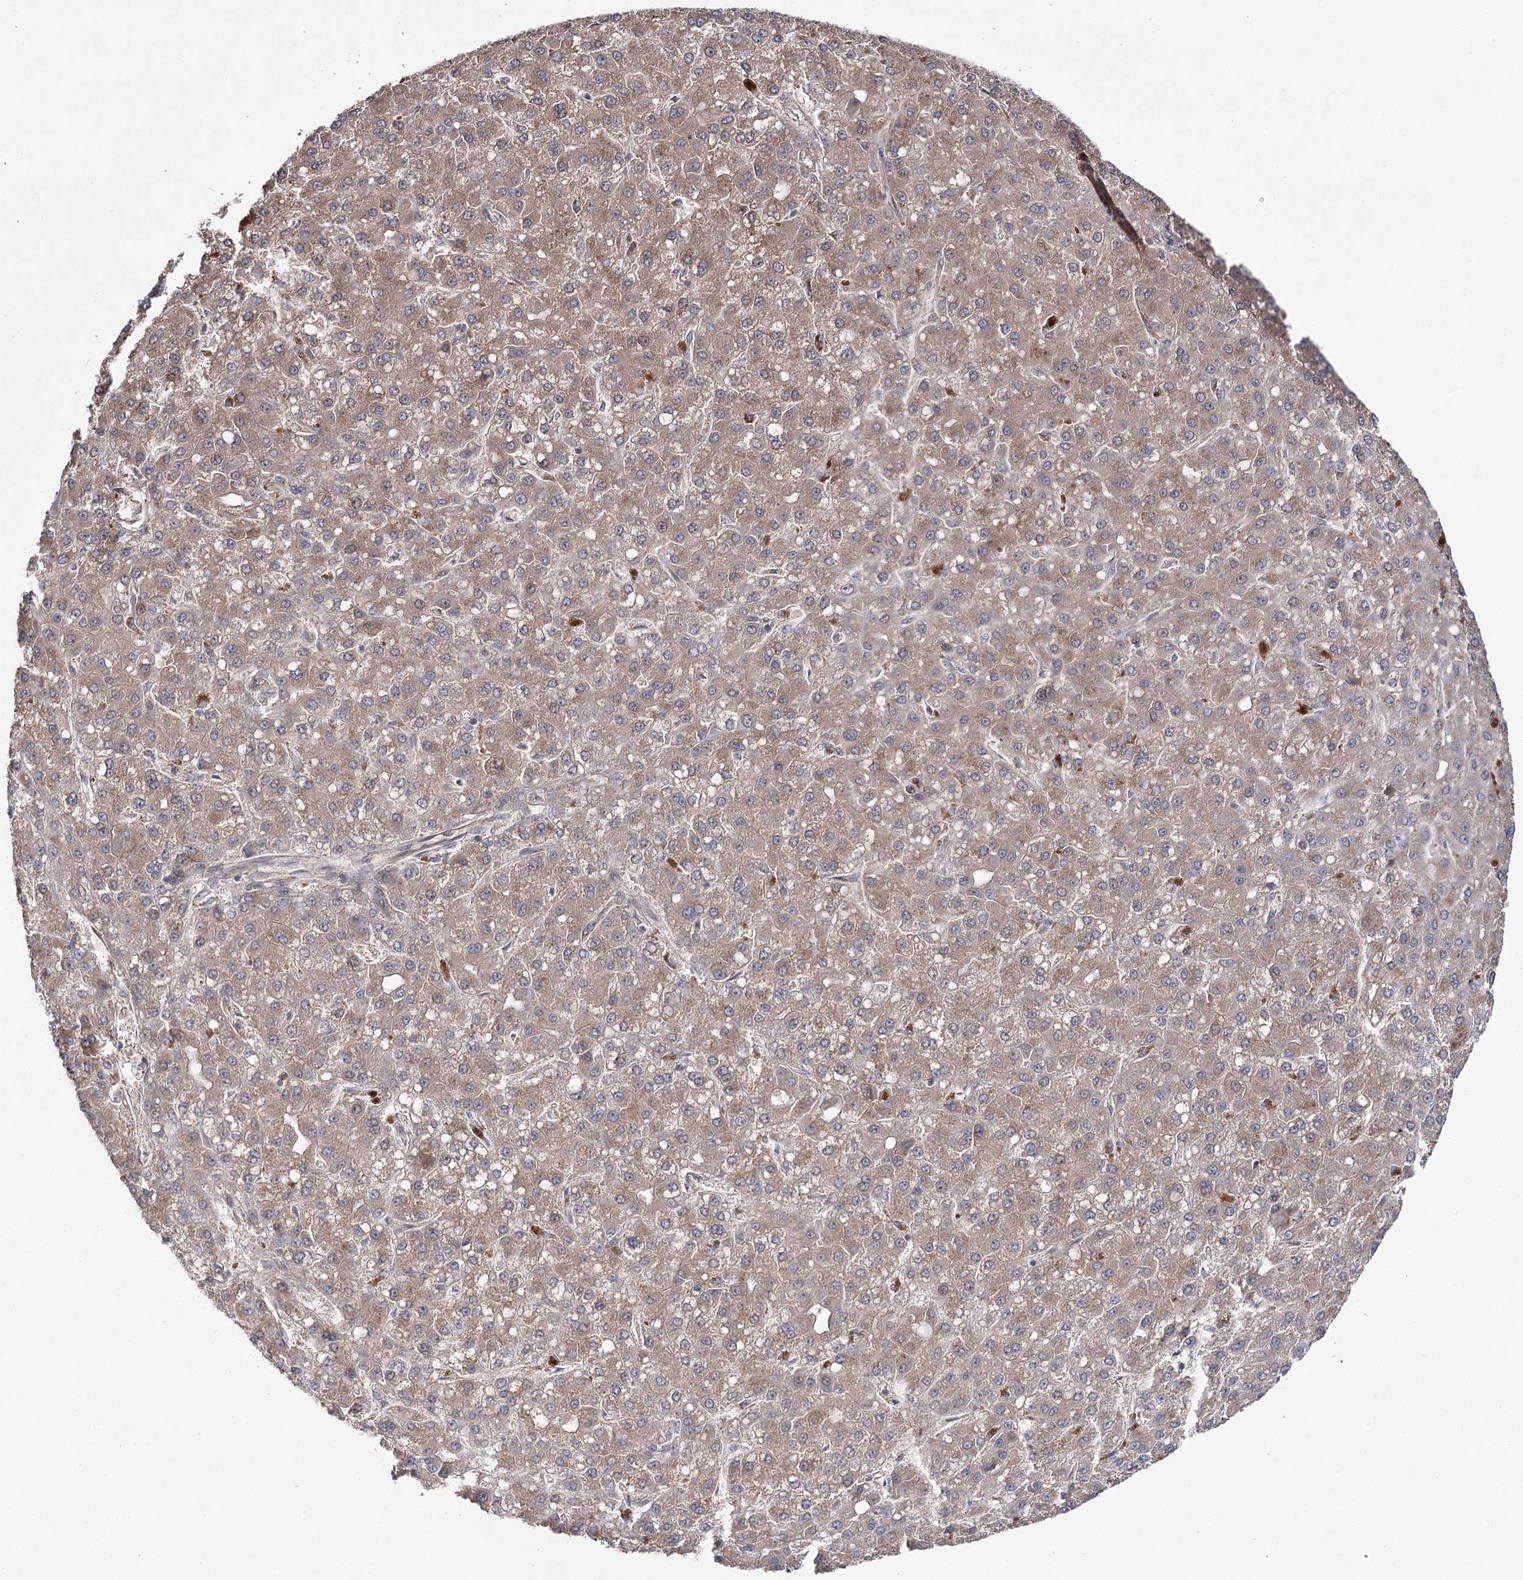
{"staining": {"intensity": "moderate", "quantity": ">75%", "location": "cytoplasmic/membranous"}, "tissue": "liver cancer", "cell_type": "Tumor cells", "image_type": "cancer", "snomed": [{"axis": "morphology", "description": "Carcinoma, Hepatocellular, NOS"}, {"axis": "topography", "description": "Liver"}], "caption": "The immunohistochemical stain highlights moderate cytoplasmic/membranous staining in tumor cells of liver cancer tissue. The staining was performed using DAB (3,3'-diaminobenzidine) to visualize the protein expression in brown, while the nuclei were stained in blue with hematoxylin (Magnification: 20x).", "gene": "BCR", "patient": {"sex": "male", "age": 67}}